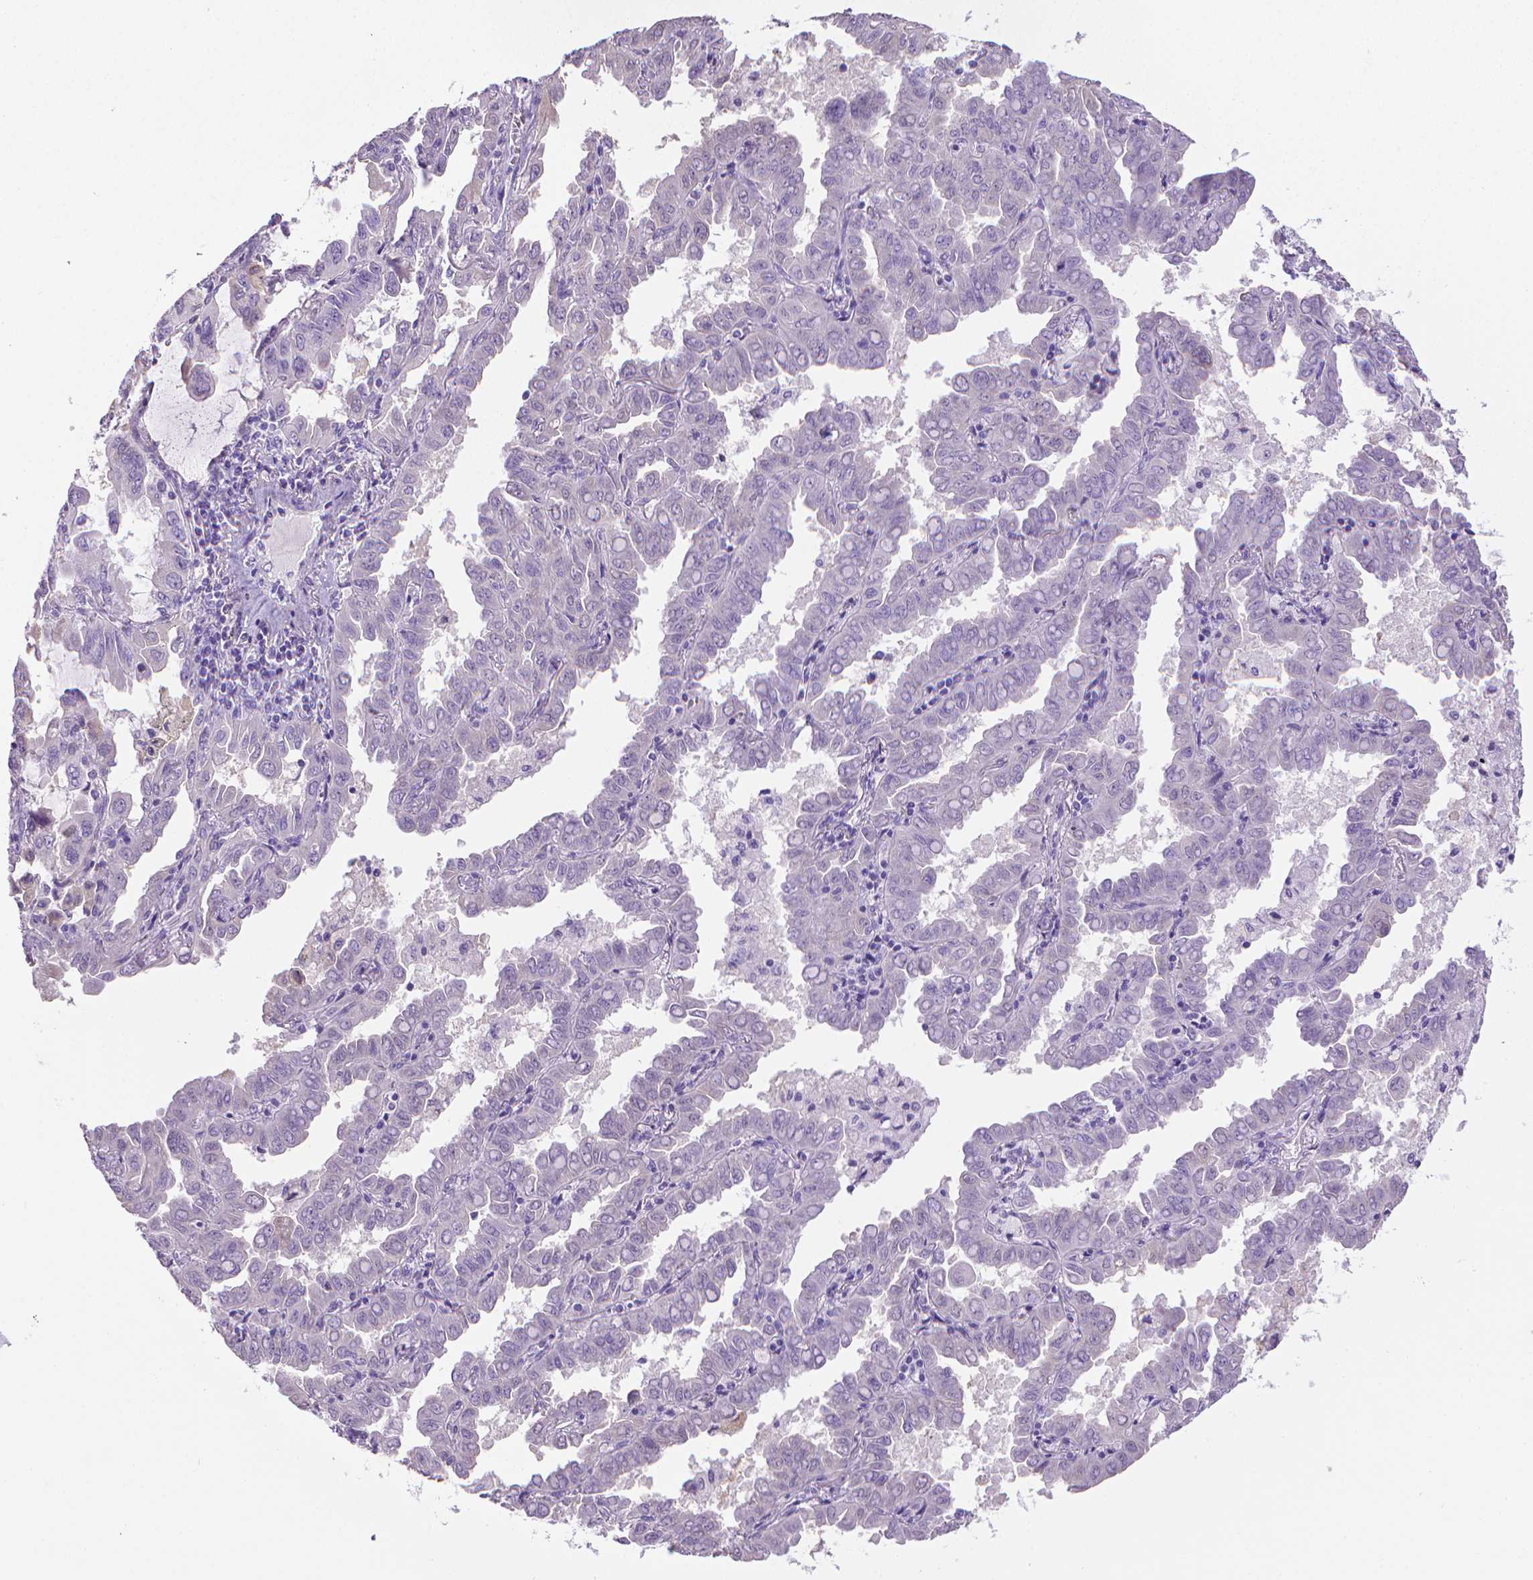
{"staining": {"intensity": "weak", "quantity": "<25%", "location": "cytoplasmic/membranous"}, "tissue": "lung cancer", "cell_type": "Tumor cells", "image_type": "cancer", "snomed": [{"axis": "morphology", "description": "Adenocarcinoma, NOS"}, {"axis": "topography", "description": "Lung"}], "caption": "This is an immunohistochemistry histopathology image of human lung cancer (adenocarcinoma). There is no staining in tumor cells.", "gene": "PNMA2", "patient": {"sex": "male", "age": 64}}